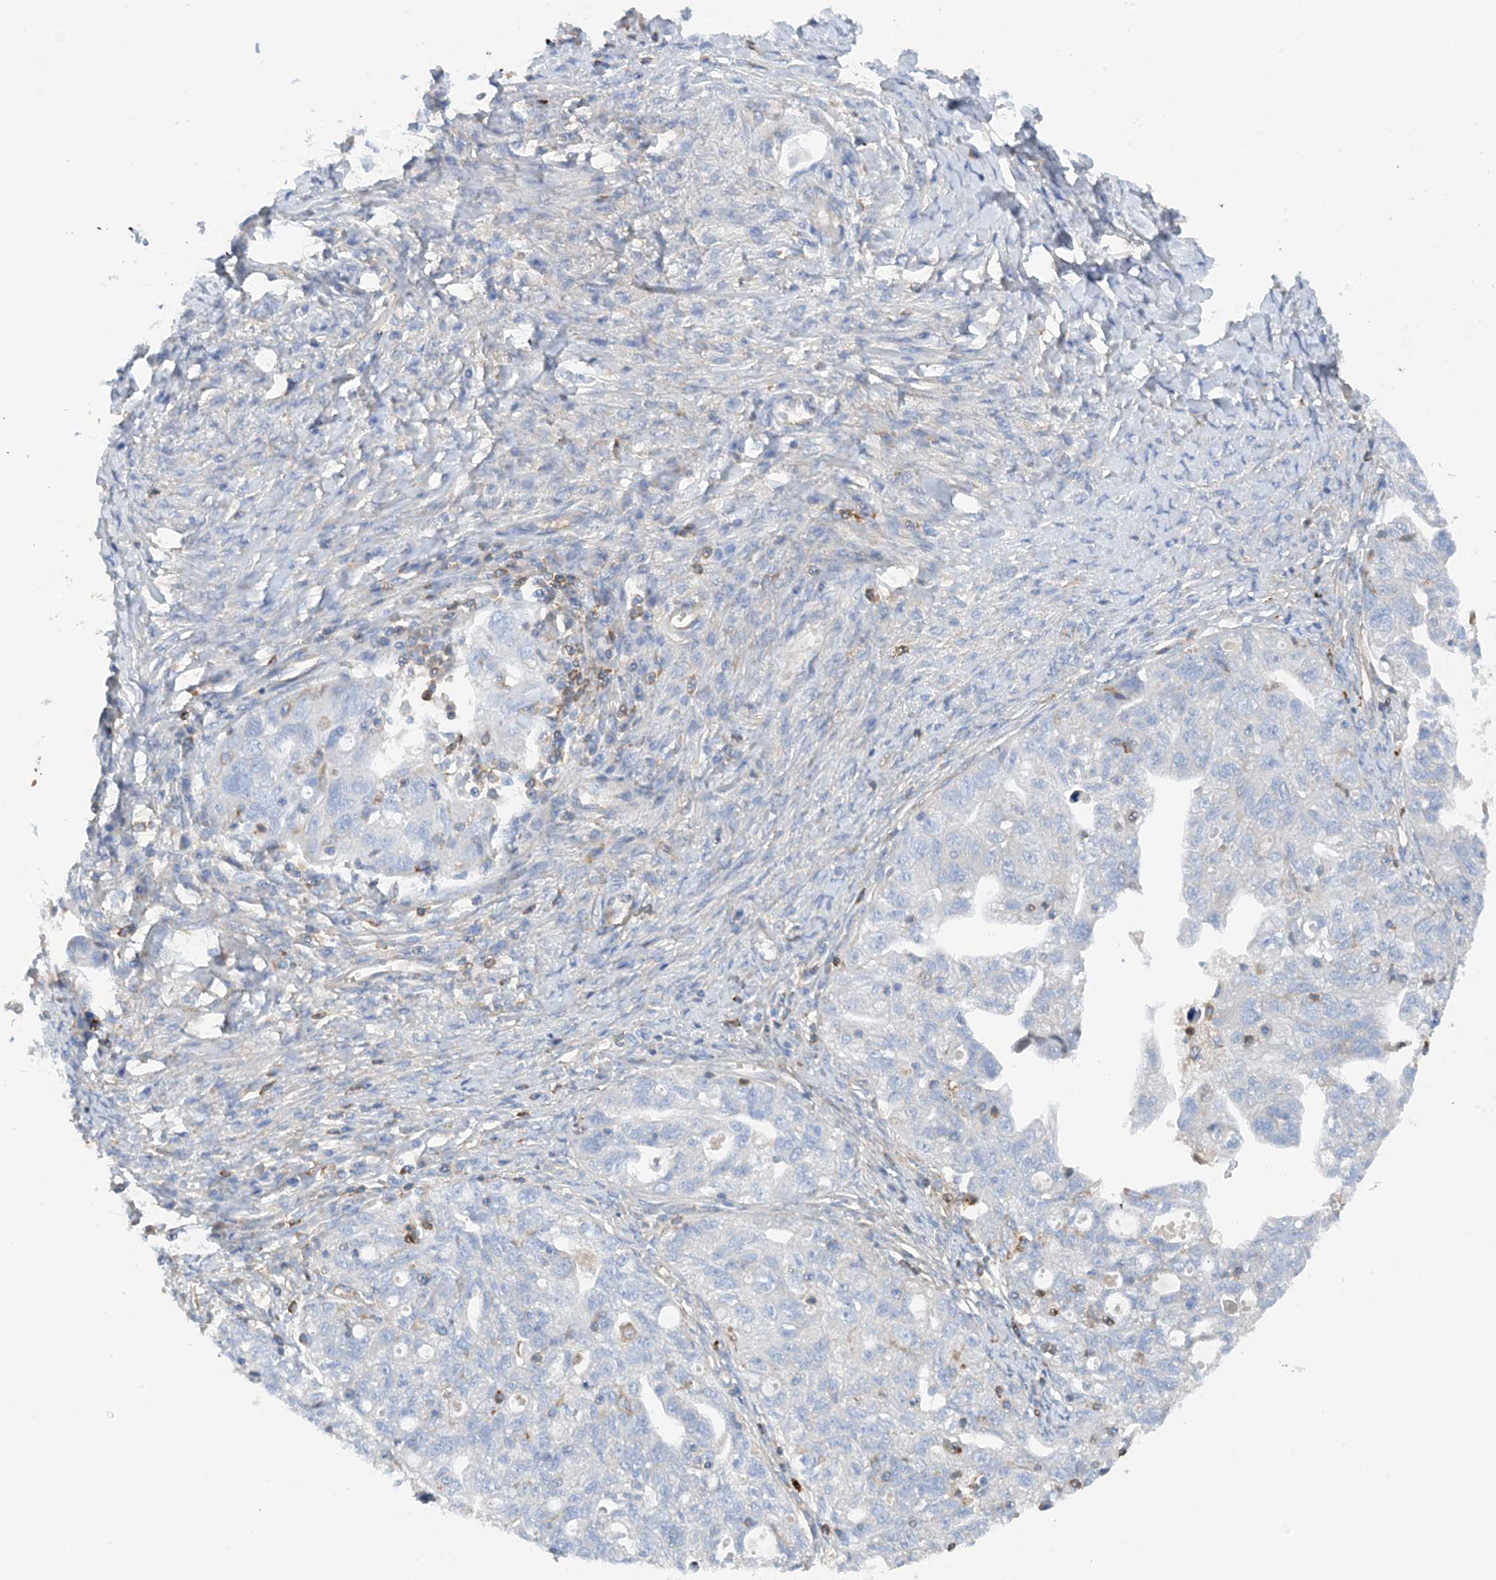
{"staining": {"intensity": "negative", "quantity": "none", "location": "none"}, "tissue": "ovarian cancer", "cell_type": "Tumor cells", "image_type": "cancer", "snomed": [{"axis": "morphology", "description": "Carcinoma, NOS"}, {"axis": "morphology", "description": "Cystadenocarcinoma, serous, NOS"}, {"axis": "topography", "description": "Ovary"}], "caption": "Immunohistochemical staining of human ovarian cancer shows no significant staining in tumor cells.", "gene": "PHACTR2", "patient": {"sex": "female", "age": 69}}